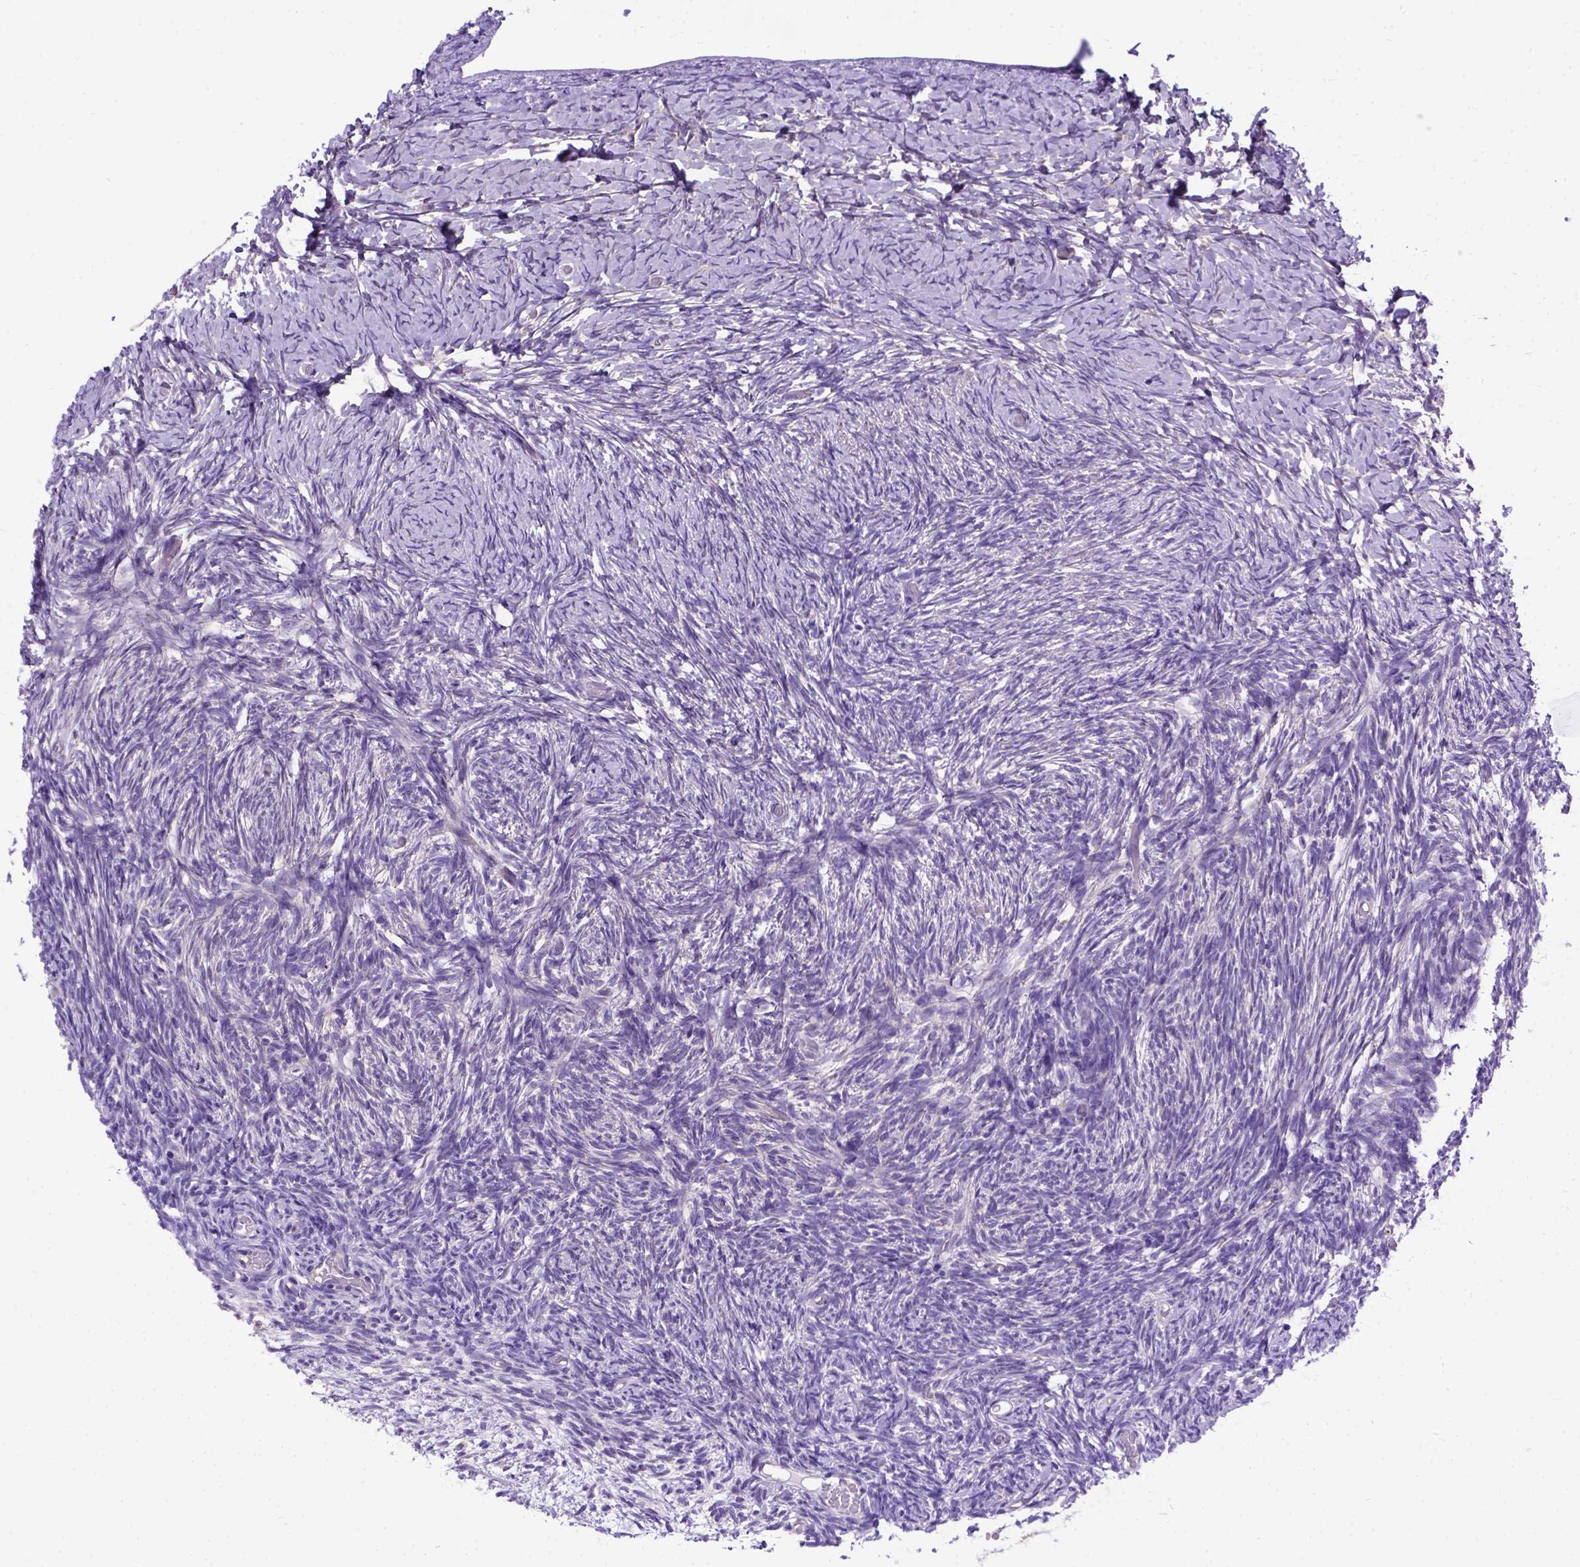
{"staining": {"intensity": "negative", "quantity": "none", "location": "none"}, "tissue": "ovary", "cell_type": "Follicle cells", "image_type": "normal", "snomed": [{"axis": "morphology", "description": "Normal tissue, NOS"}, {"axis": "topography", "description": "Ovary"}], "caption": "DAB immunohistochemical staining of normal ovary exhibits no significant positivity in follicle cells.", "gene": "CFAP54", "patient": {"sex": "female", "age": 39}}